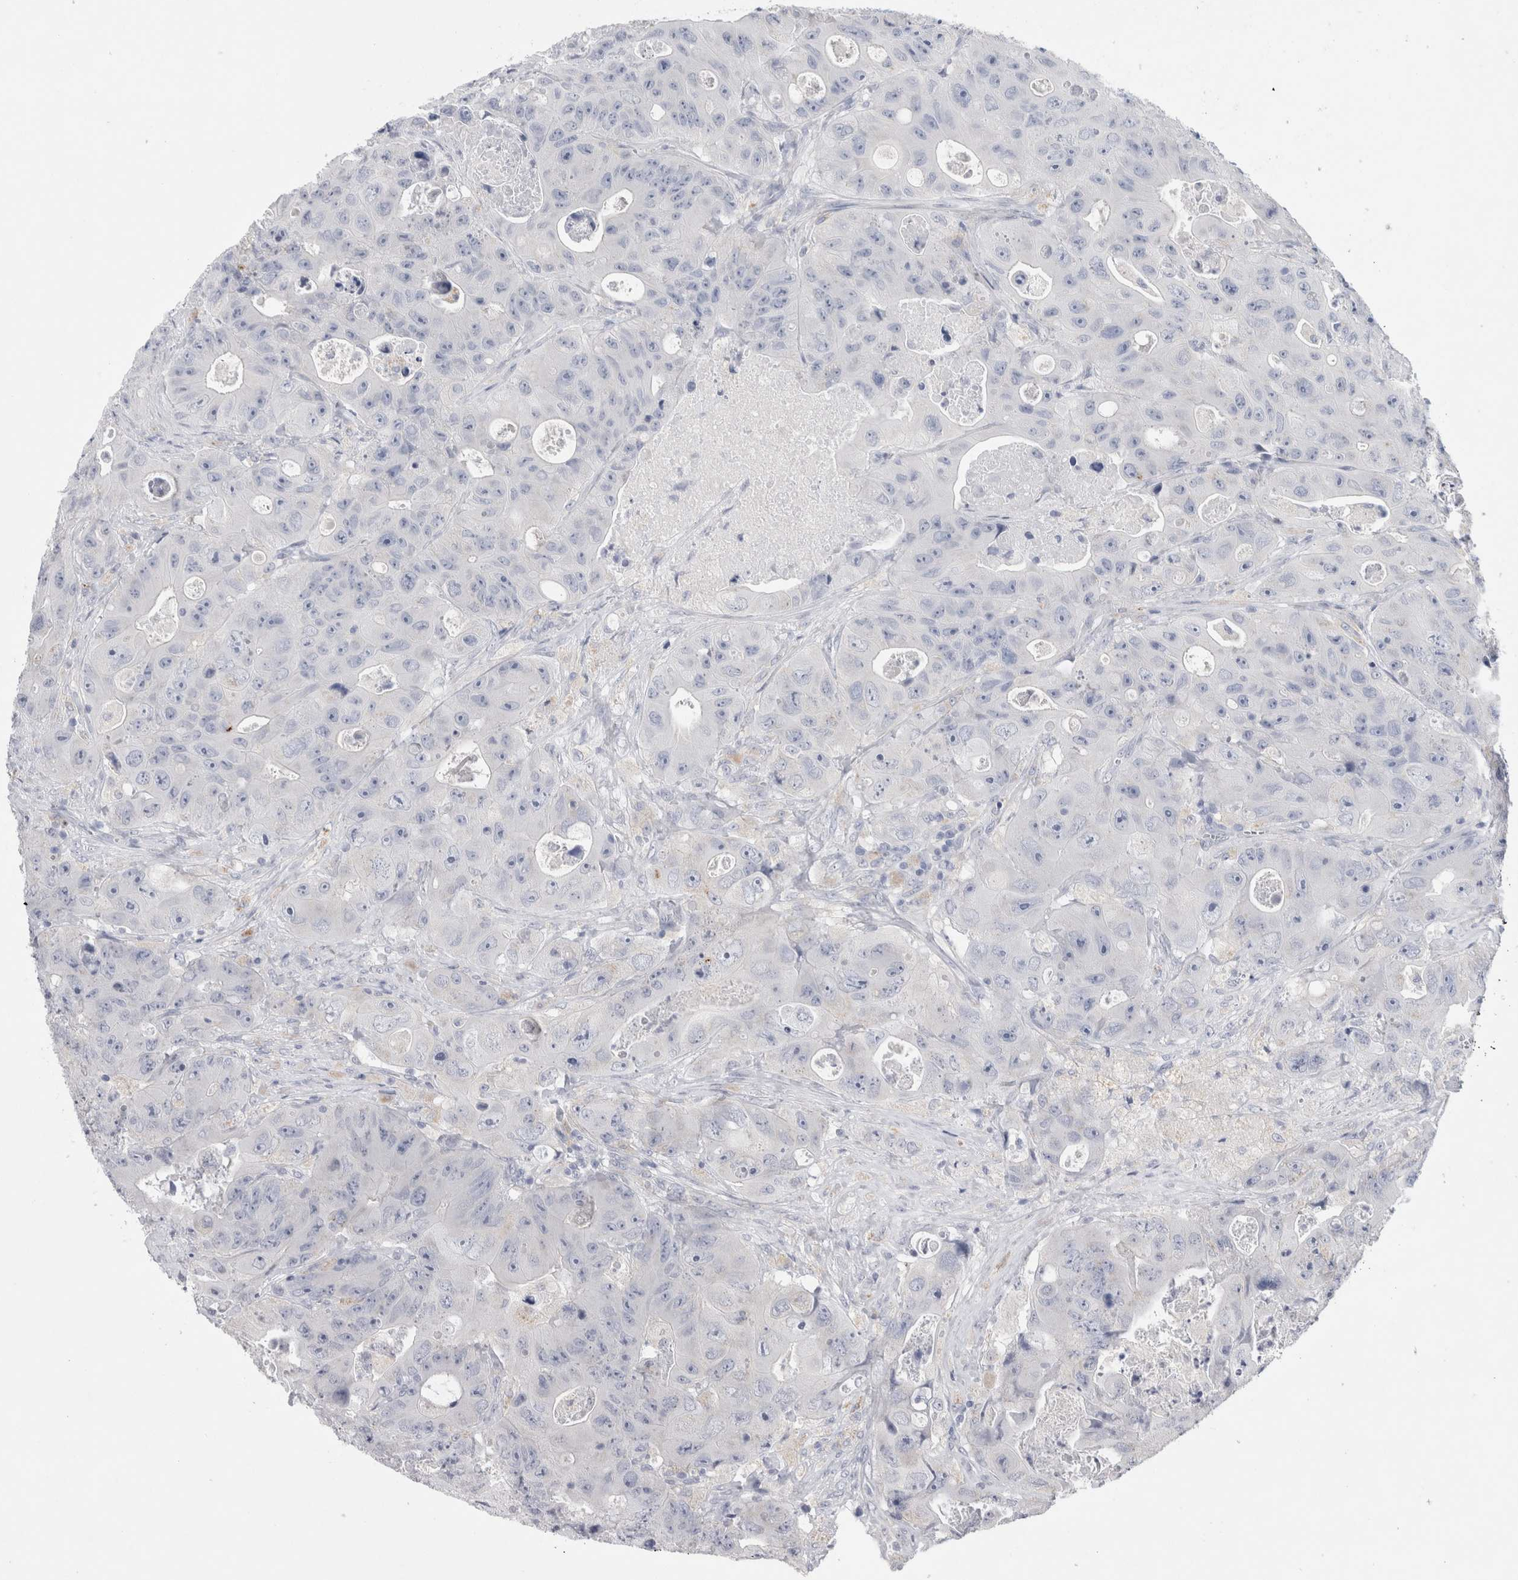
{"staining": {"intensity": "negative", "quantity": "none", "location": "none"}, "tissue": "colorectal cancer", "cell_type": "Tumor cells", "image_type": "cancer", "snomed": [{"axis": "morphology", "description": "Adenocarcinoma, NOS"}, {"axis": "topography", "description": "Colon"}], "caption": "Immunohistochemistry image of colorectal cancer stained for a protein (brown), which reveals no expression in tumor cells. (DAB immunohistochemistry with hematoxylin counter stain).", "gene": "GAA", "patient": {"sex": "female", "age": 46}}